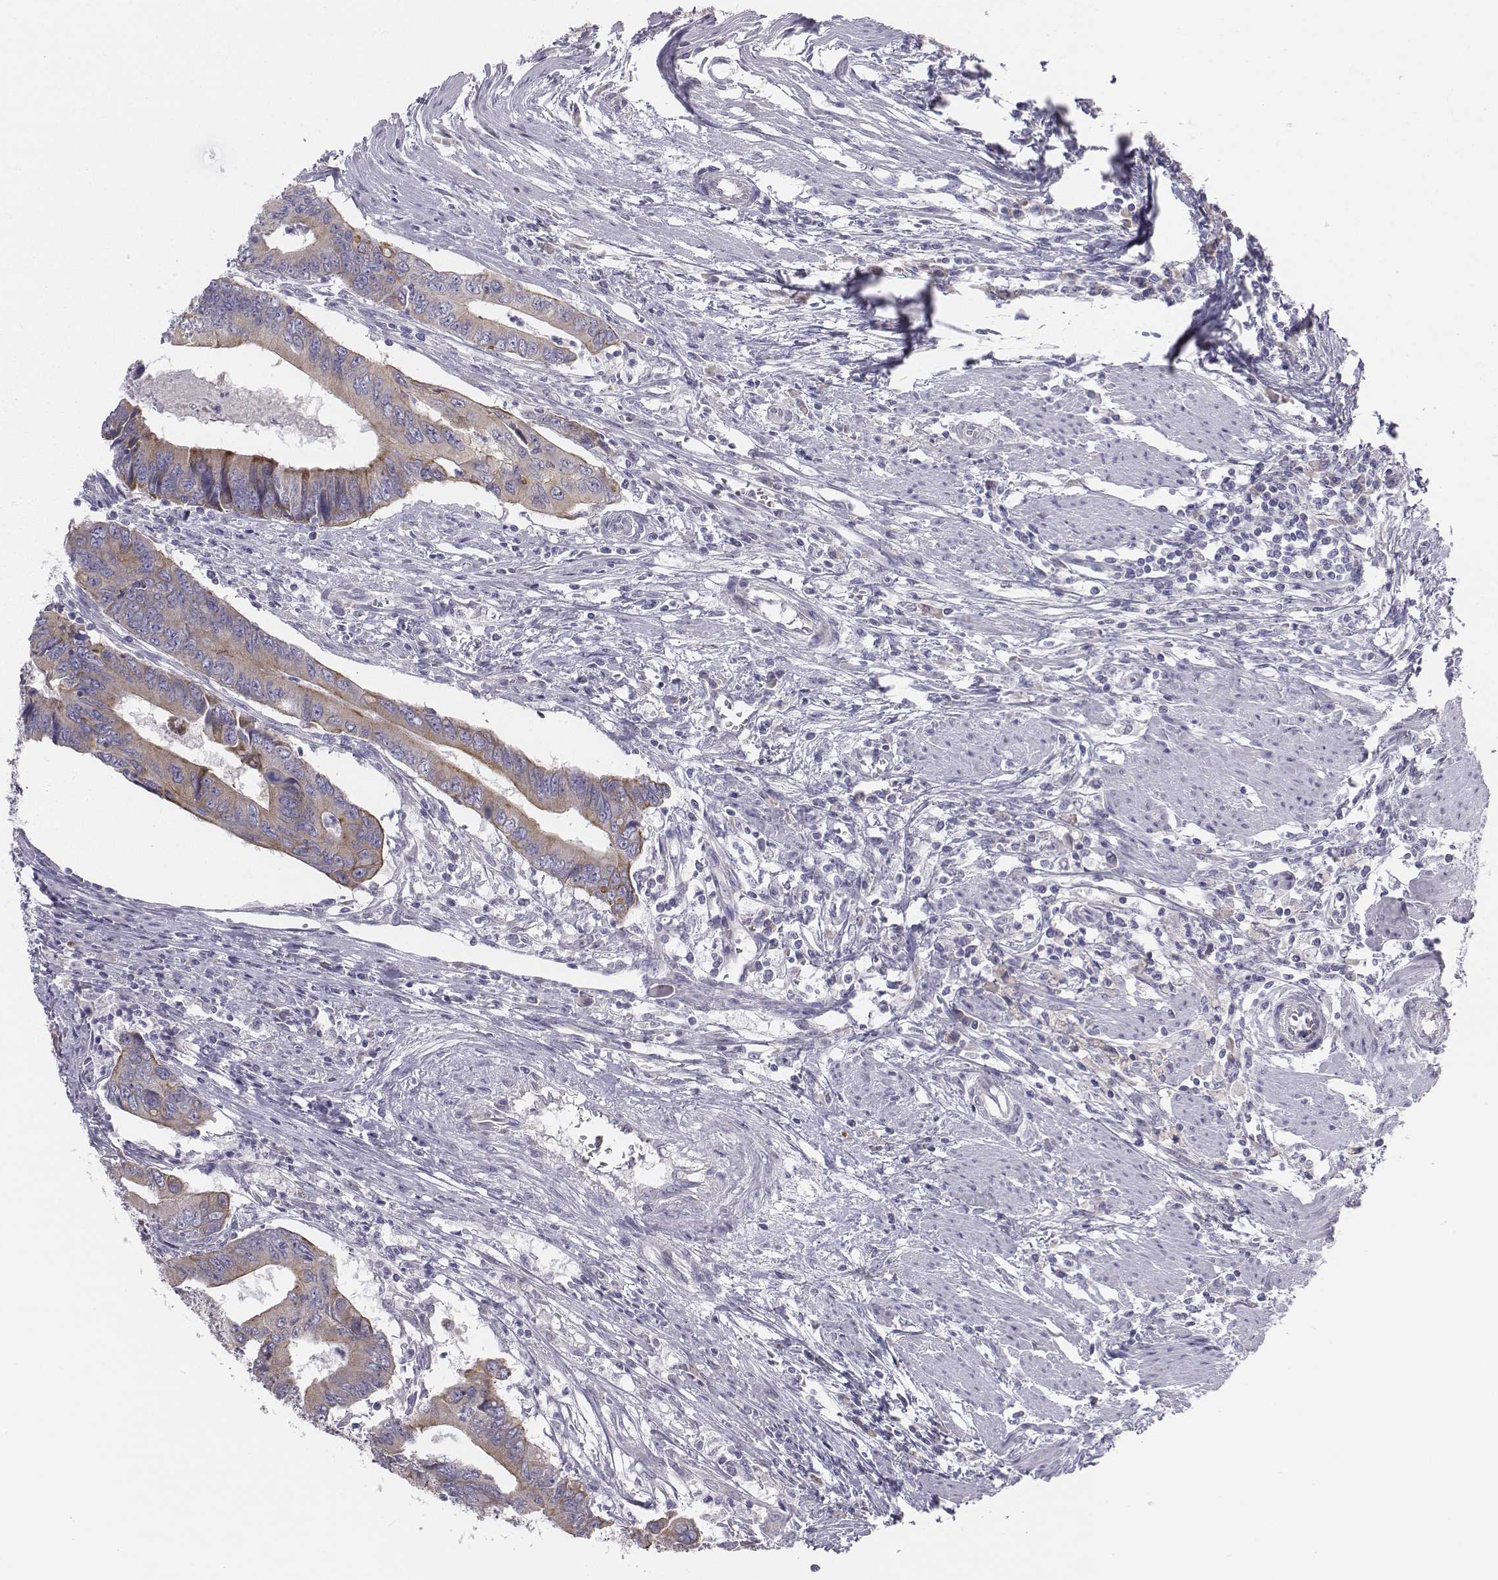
{"staining": {"intensity": "weak", "quantity": "<25%", "location": "cytoplasmic/membranous"}, "tissue": "colorectal cancer", "cell_type": "Tumor cells", "image_type": "cancer", "snomed": [{"axis": "morphology", "description": "Adenocarcinoma, NOS"}, {"axis": "topography", "description": "Colon"}], "caption": "Protein analysis of colorectal adenocarcinoma demonstrates no significant expression in tumor cells. Brightfield microscopy of immunohistochemistry (IHC) stained with DAB (brown) and hematoxylin (blue), captured at high magnification.", "gene": "CHST14", "patient": {"sex": "male", "age": 53}}